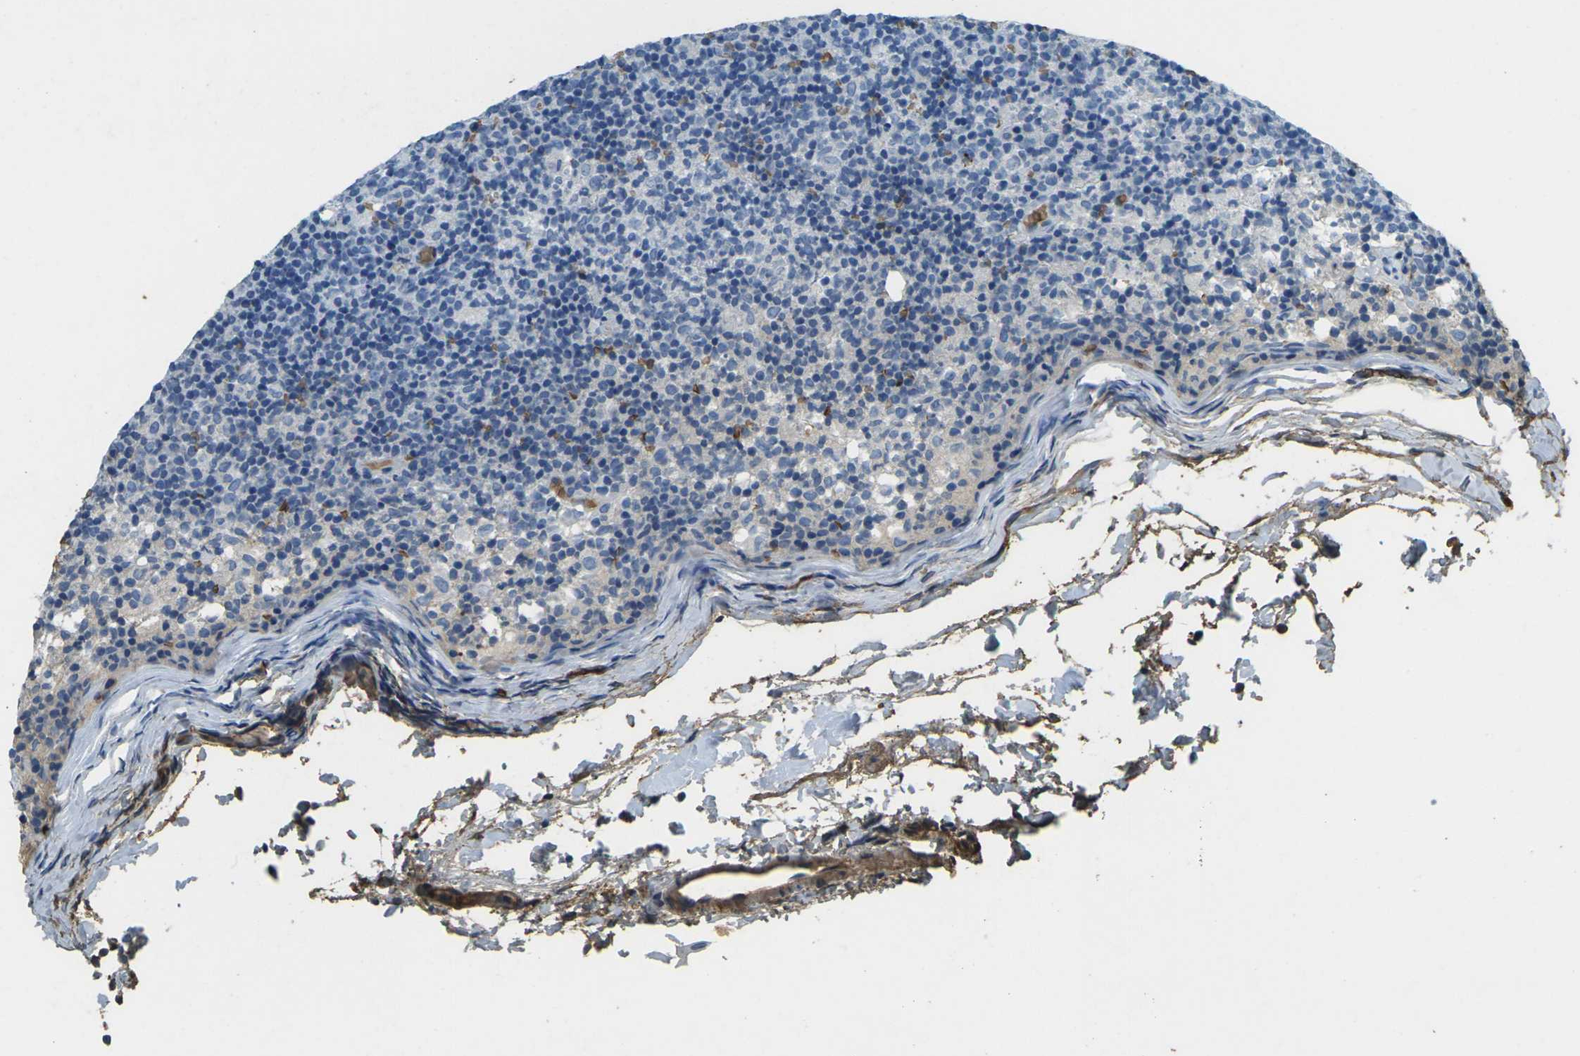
{"staining": {"intensity": "negative", "quantity": "none", "location": "none"}, "tissue": "lymph node", "cell_type": "Germinal center cells", "image_type": "normal", "snomed": [{"axis": "morphology", "description": "Normal tissue, NOS"}, {"axis": "morphology", "description": "Inflammation, NOS"}, {"axis": "topography", "description": "Lymph node"}], "caption": "Immunohistochemistry image of normal human lymph node stained for a protein (brown), which displays no staining in germinal center cells.", "gene": "HBB", "patient": {"sex": "male", "age": 55}}